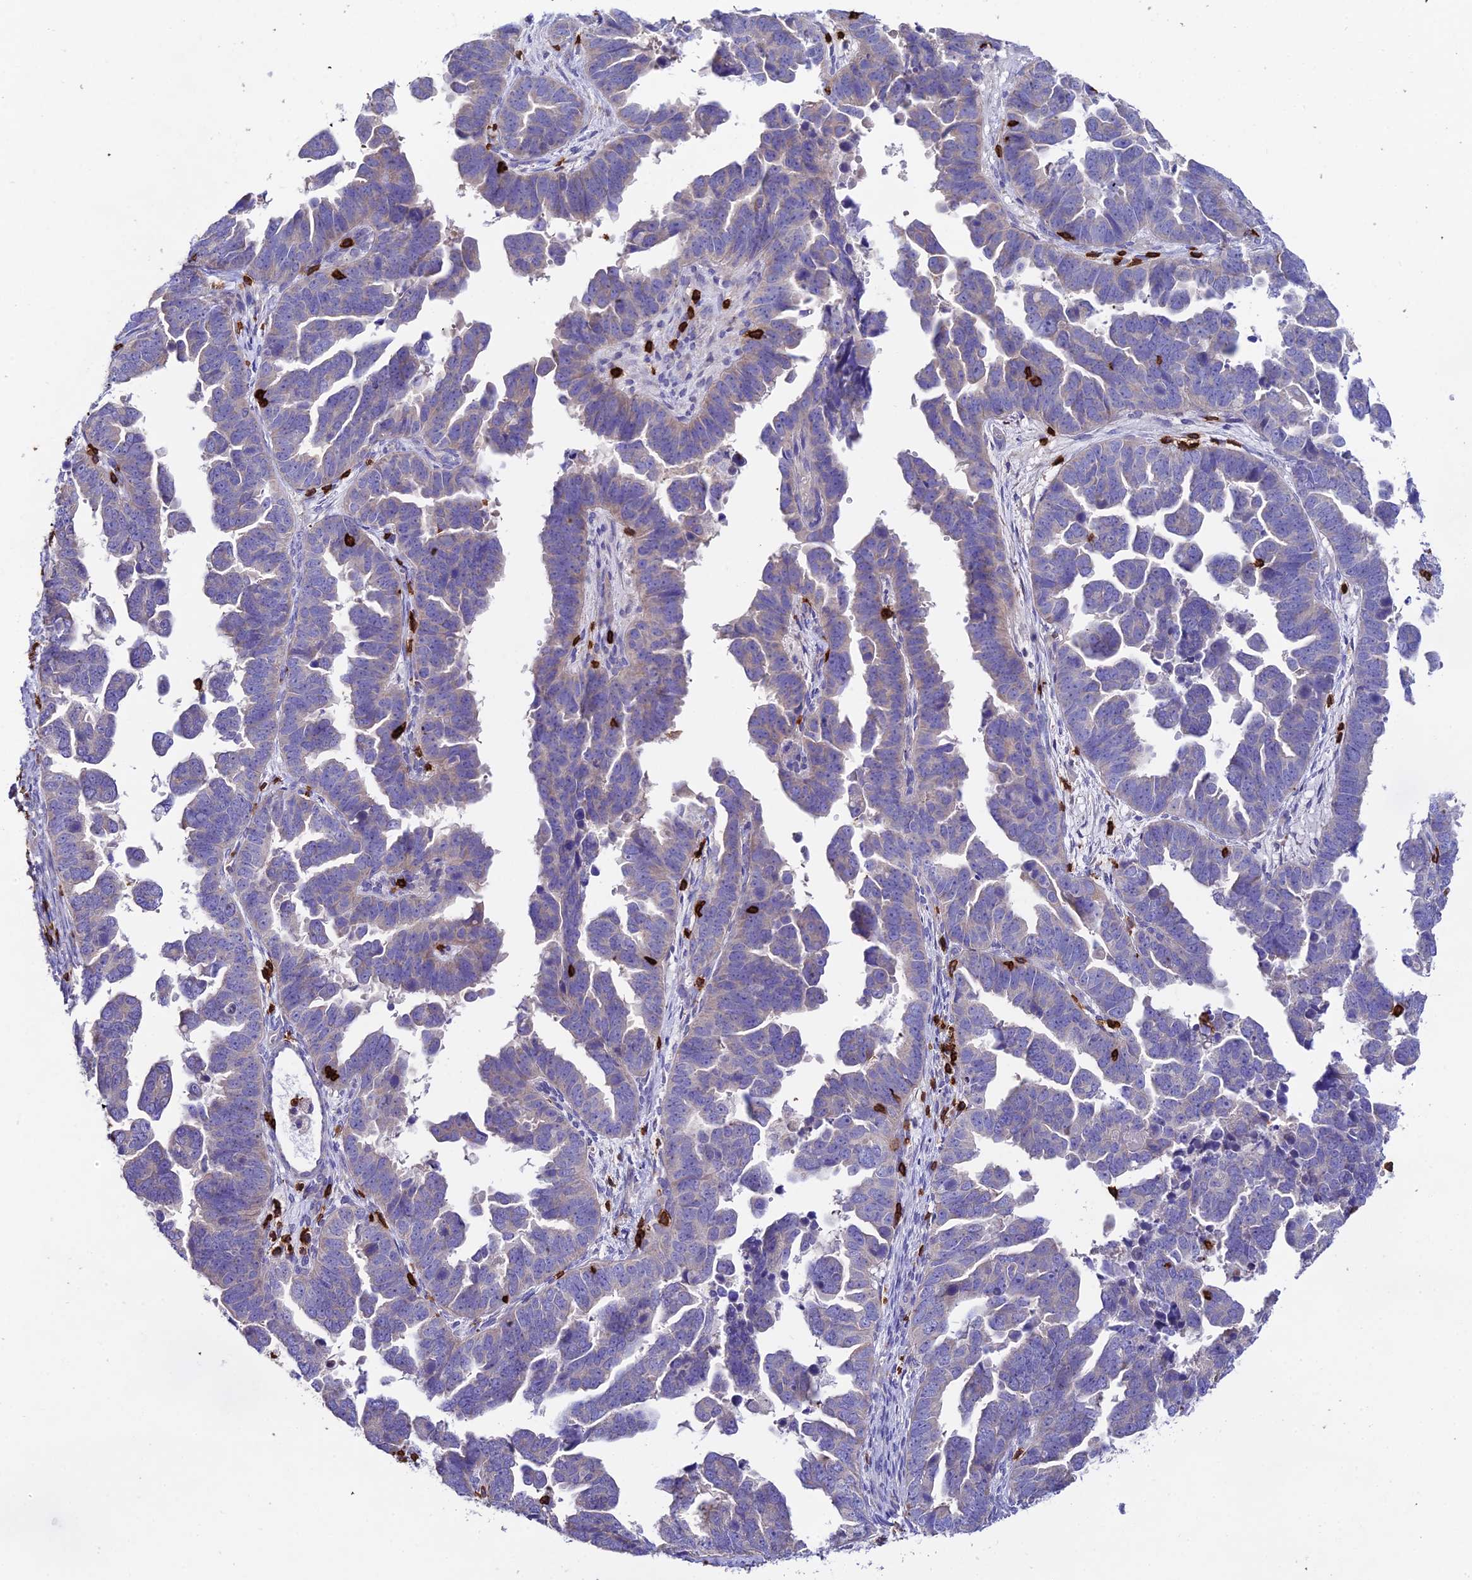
{"staining": {"intensity": "negative", "quantity": "none", "location": "none"}, "tissue": "endometrial cancer", "cell_type": "Tumor cells", "image_type": "cancer", "snomed": [{"axis": "morphology", "description": "Adenocarcinoma, NOS"}, {"axis": "topography", "description": "Endometrium"}], "caption": "Immunohistochemistry (IHC) of human adenocarcinoma (endometrial) exhibits no expression in tumor cells. (Stains: DAB (3,3'-diaminobenzidine) immunohistochemistry (IHC) with hematoxylin counter stain, Microscopy: brightfield microscopy at high magnification).", "gene": "PTPRCAP", "patient": {"sex": "female", "age": 75}}